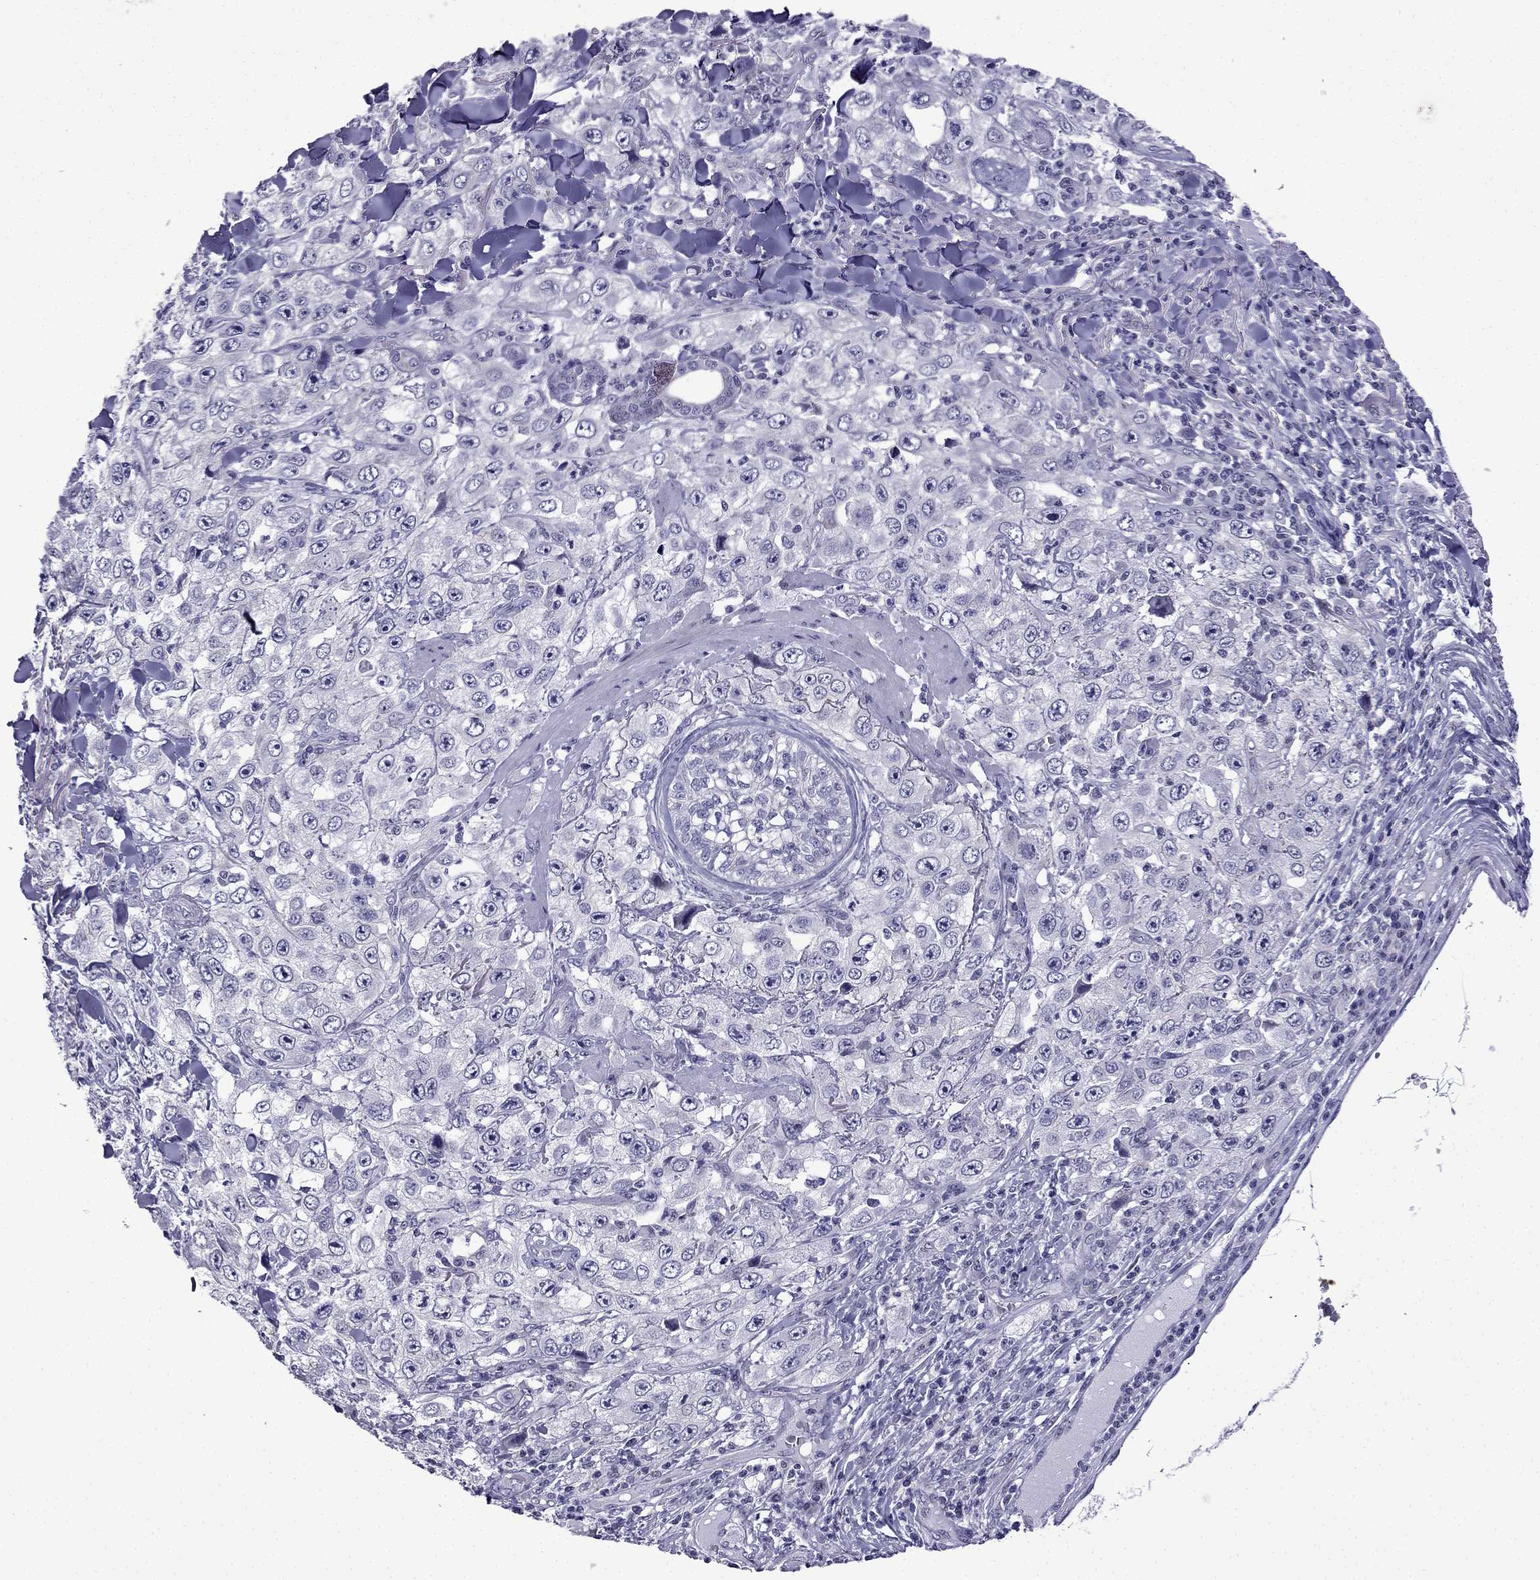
{"staining": {"intensity": "negative", "quantity": "none", "location": "none"}, "tissue": "skin cancer", "cell_type": "Tumor cells", "image_type": "cancer", "snomed": [{"axis": "morphology", "description": "Squamous cell carcinoma, NOS"}, {"axis": "topography", "description": "Skin"}], "caption": "DAB immunohistochemical staining of human skin squamous cell carcinoma reveals no significant staining in tumor cells. (DAB immunohistochemistry visualized using brightfield microscopy, high magnification).", "gene": "POM121L12", "patient": {"sex": "male", "age": 82}}